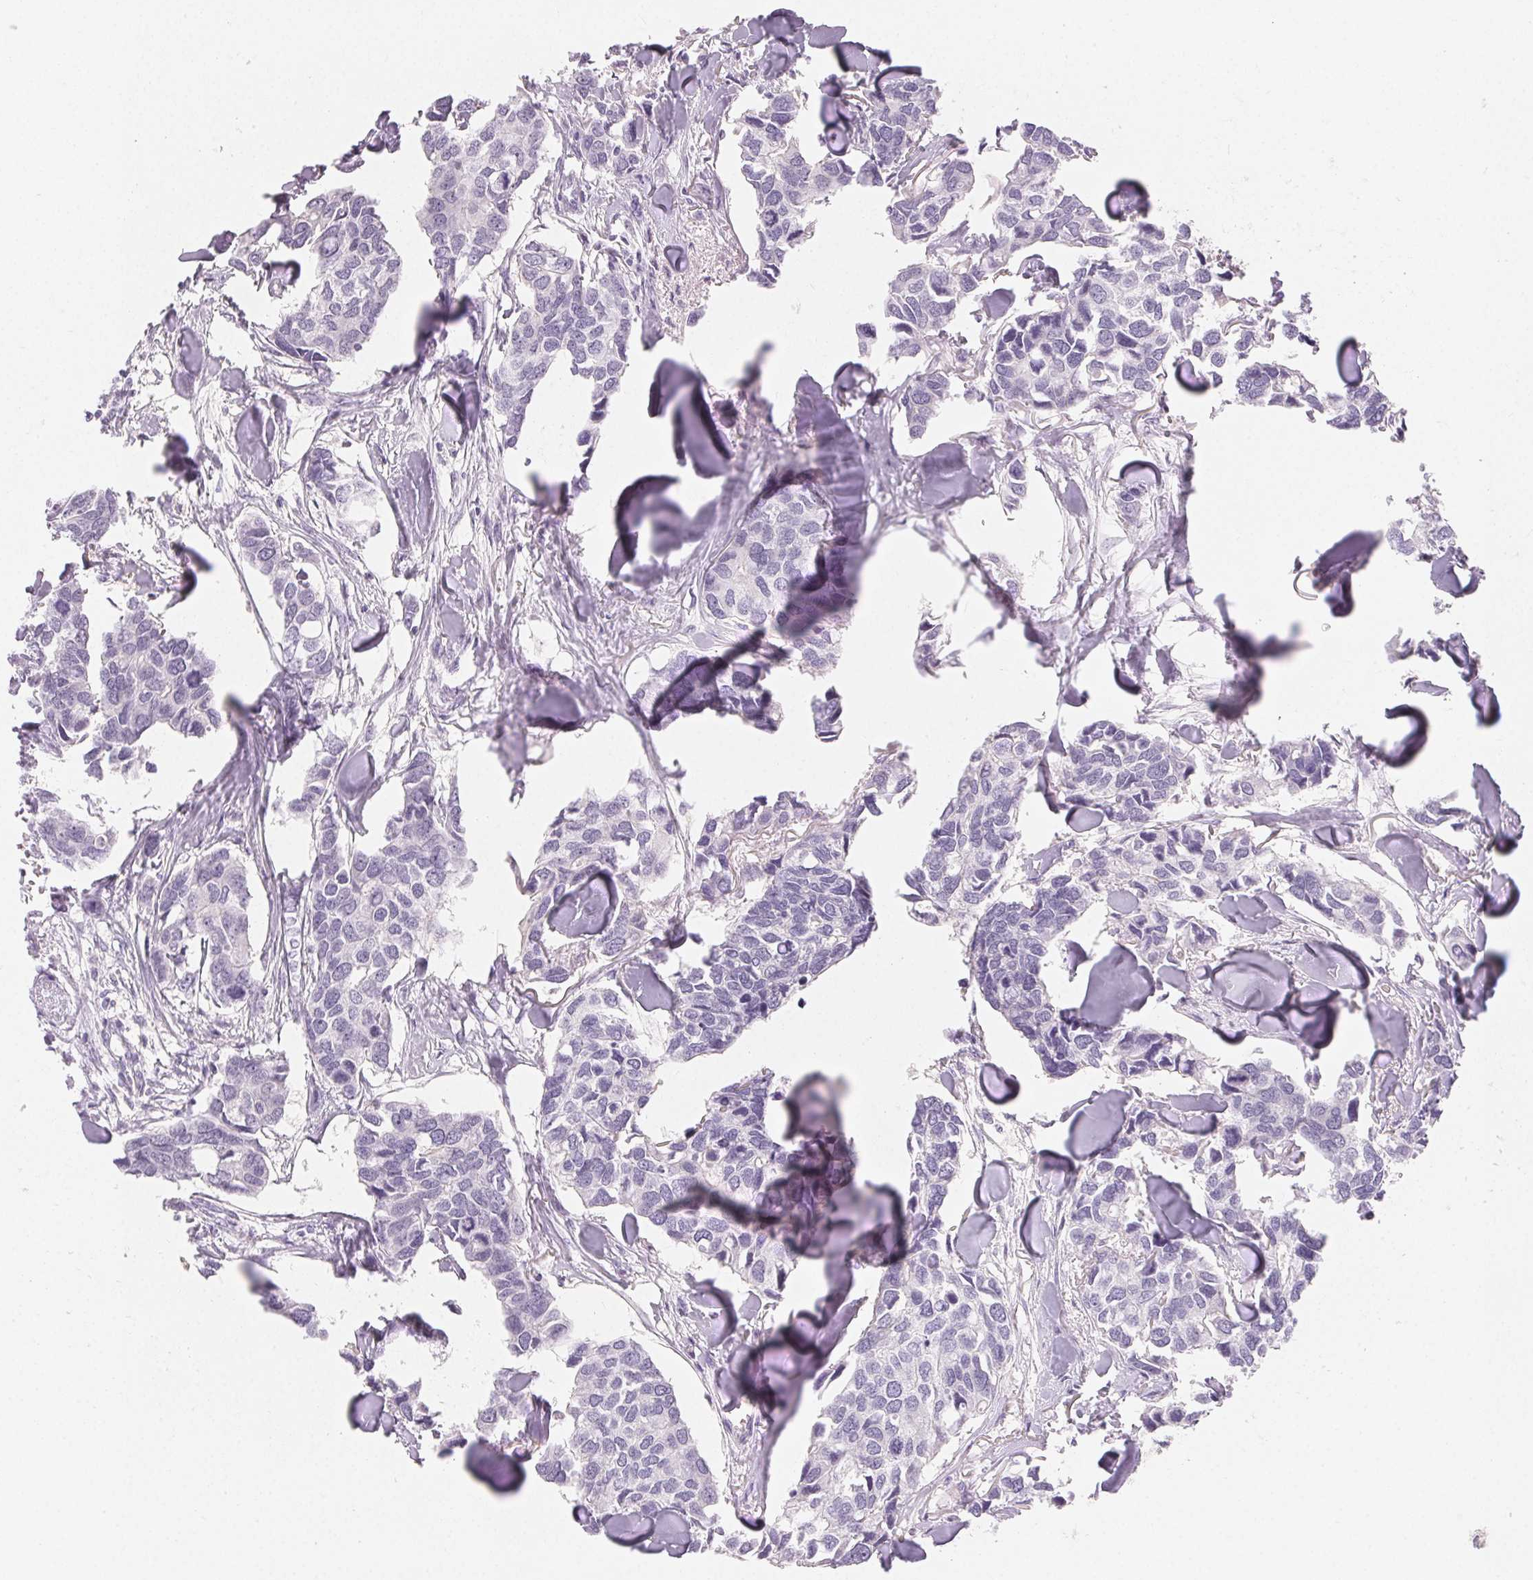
{"staining": {"intensity": "negative", "quantity": "none", "location": "none"}, "tissue": "breast cancer", "cell_type": "Tumor cells", "image_type": "cancer", "snomed": [{"axis": "morphology", "description": "Duct carcinoma"}, {"axis": "topography", "description": "Breast"}], "caption": "A photomicrograph of human breast intraductal carcinoma is negative for staining in tumor cells.", "gene": "MIOX", "patient": {"sex": "female", "age": 83}}